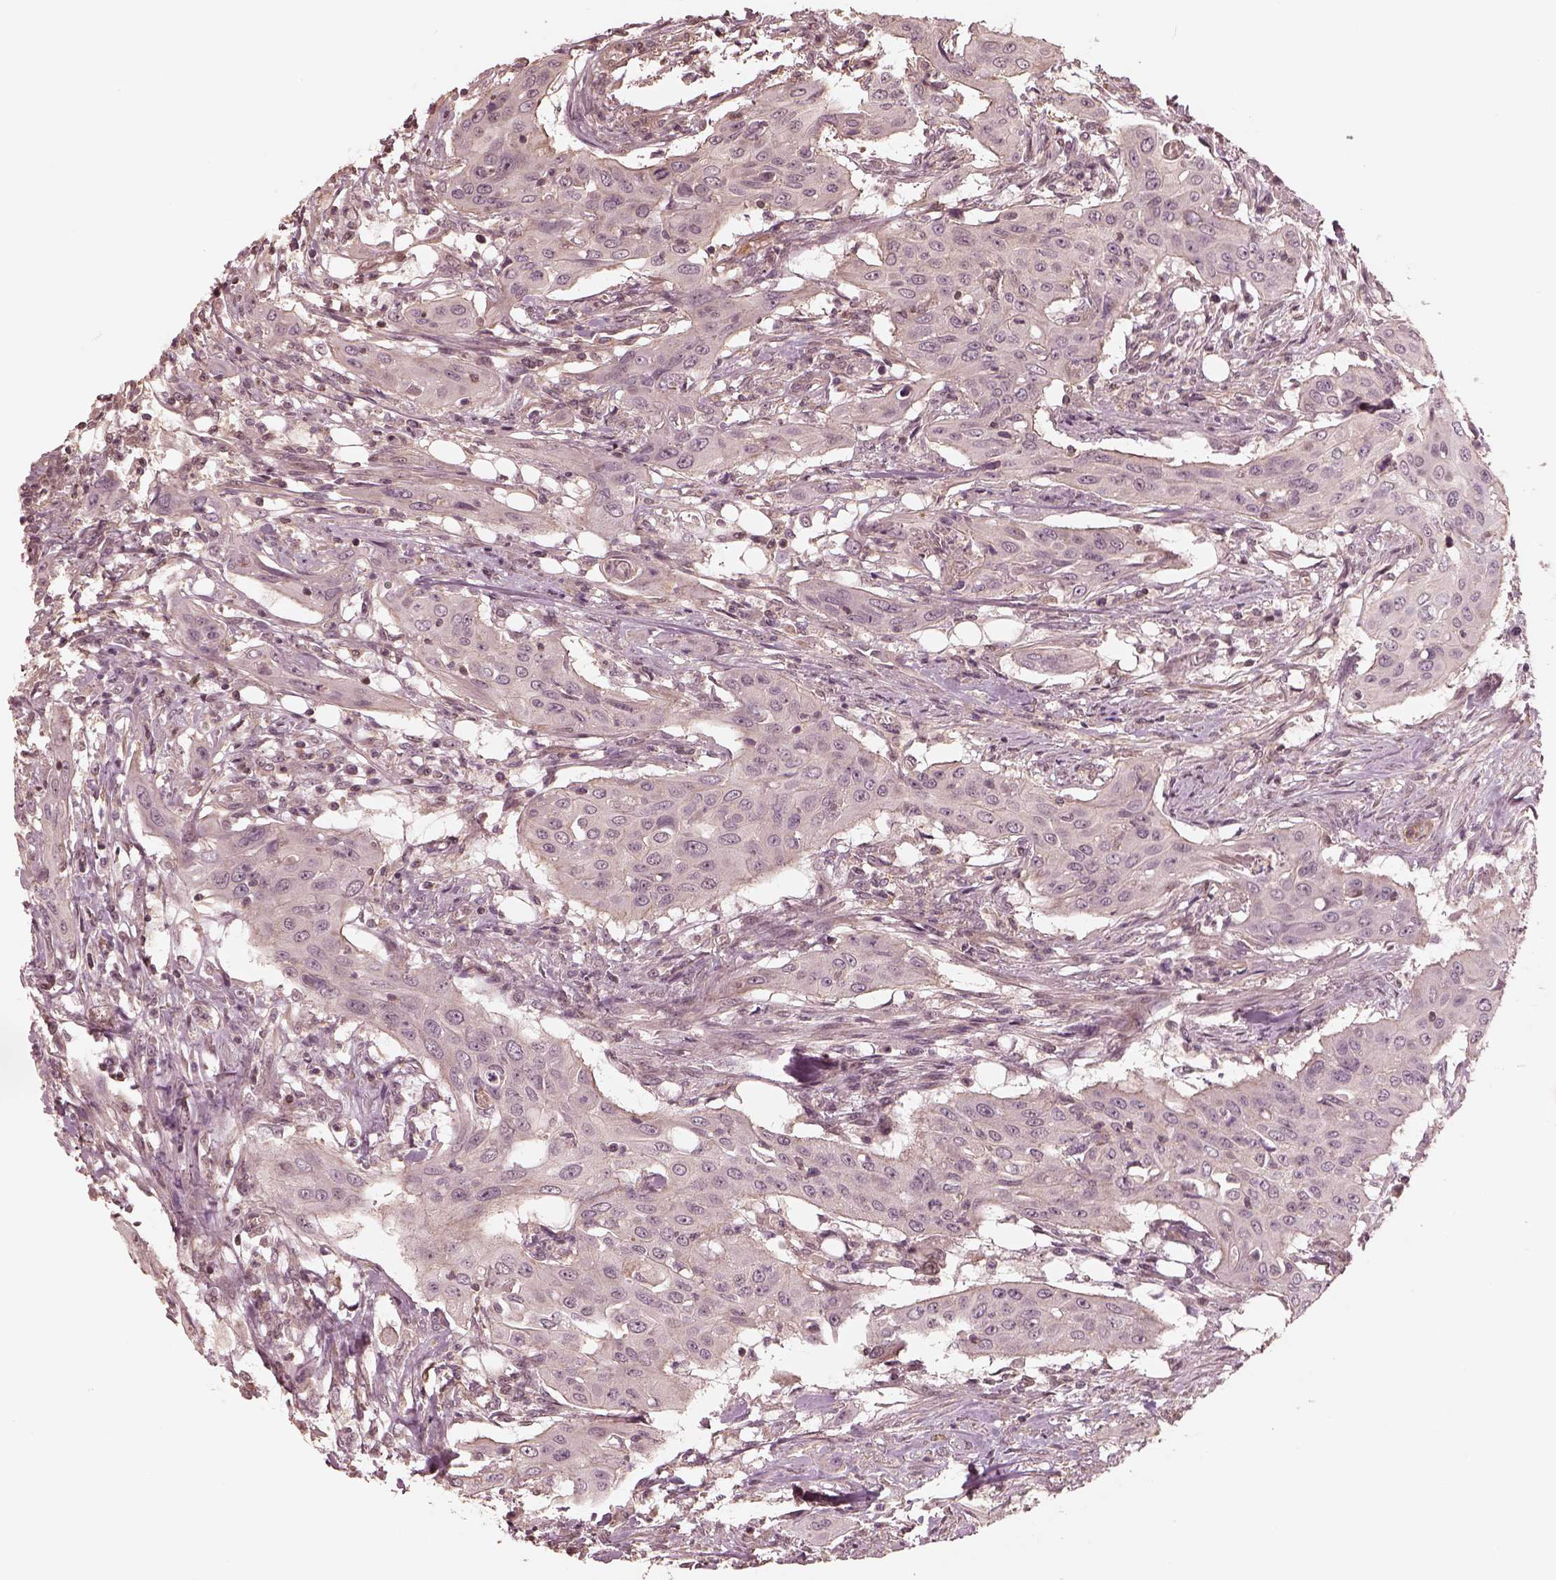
{"staining": {"intensity": "negative", "quantity": "none", "location": "none"}, "tissue": "urothelial cancer", "cell_type": "Tumor cells", "image_type": "cancer", "snomed": [{"axis": "morphology", "description": "Urothelial carcinoma, High grade"}, {"axis": "topography", "description": "Urinary bladder"}], "caption": "IHC of high-grade urothelial carcinoma displays no positivity in tumor cells.", "gene": "KIF5C", "patient": {"sex": "male", "age": 82}}